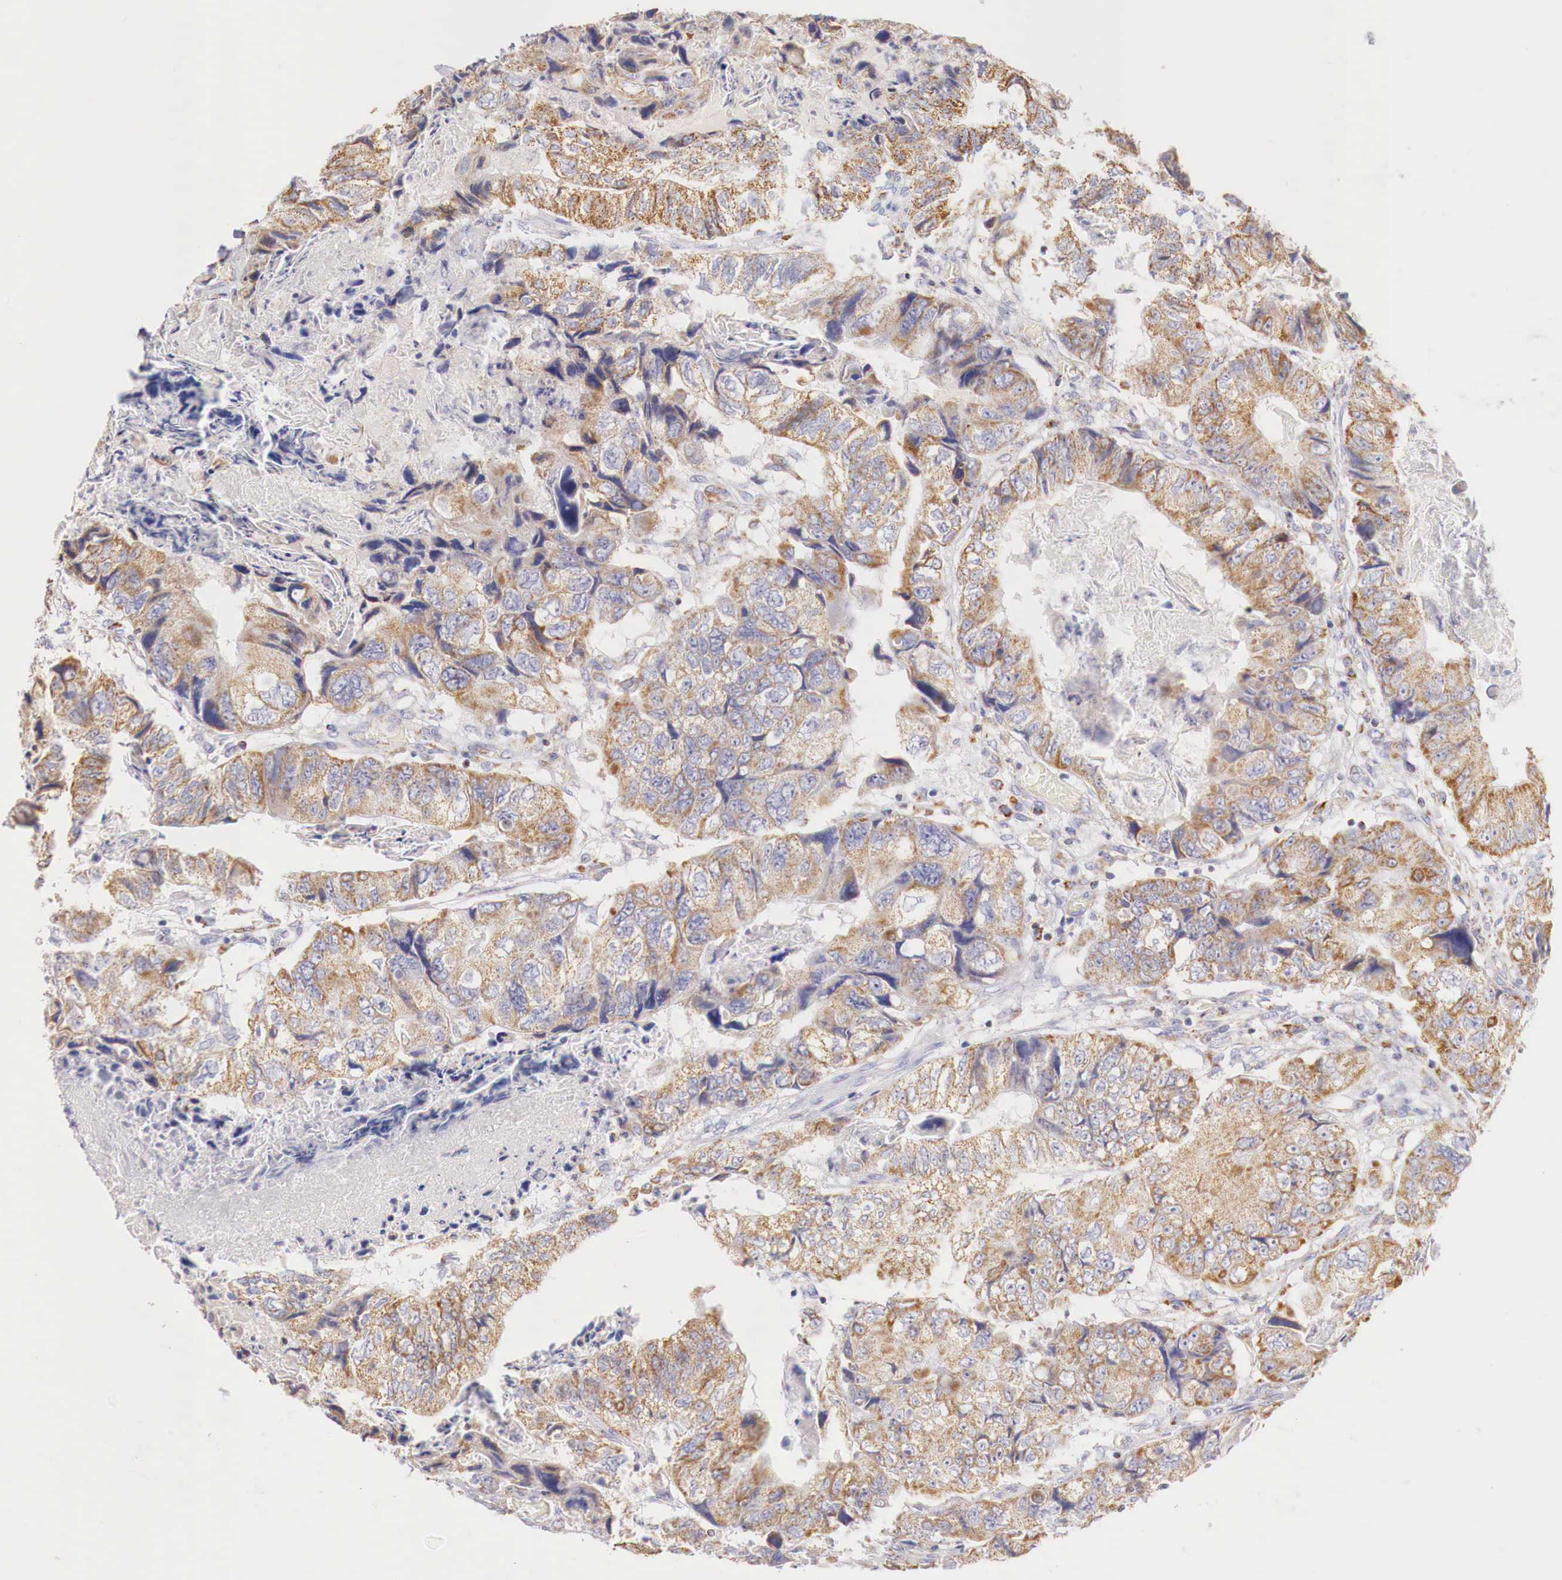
{"staining": {"intensity": "weak", "quantity": ">75%", "location": "cytoplasmic/membranous"}, "tissue": "colorectal cancer", "cell_type": "Tumor cells", "image_type": "cancer", "snomed": [{"axis": "morphology", "description": "Adenocarcinoma, NOS"}, {"axis": "topography", "description": "Rectum"}], "caption": "Colorectal adenocarcinoma stained for a protein (brown) exhibits weak cytoplasmic/membranous positive positivity in approximately >75% of tumor cells.", "gene": "IDH3G", "patient": {"sex": "female", "age": 82}}